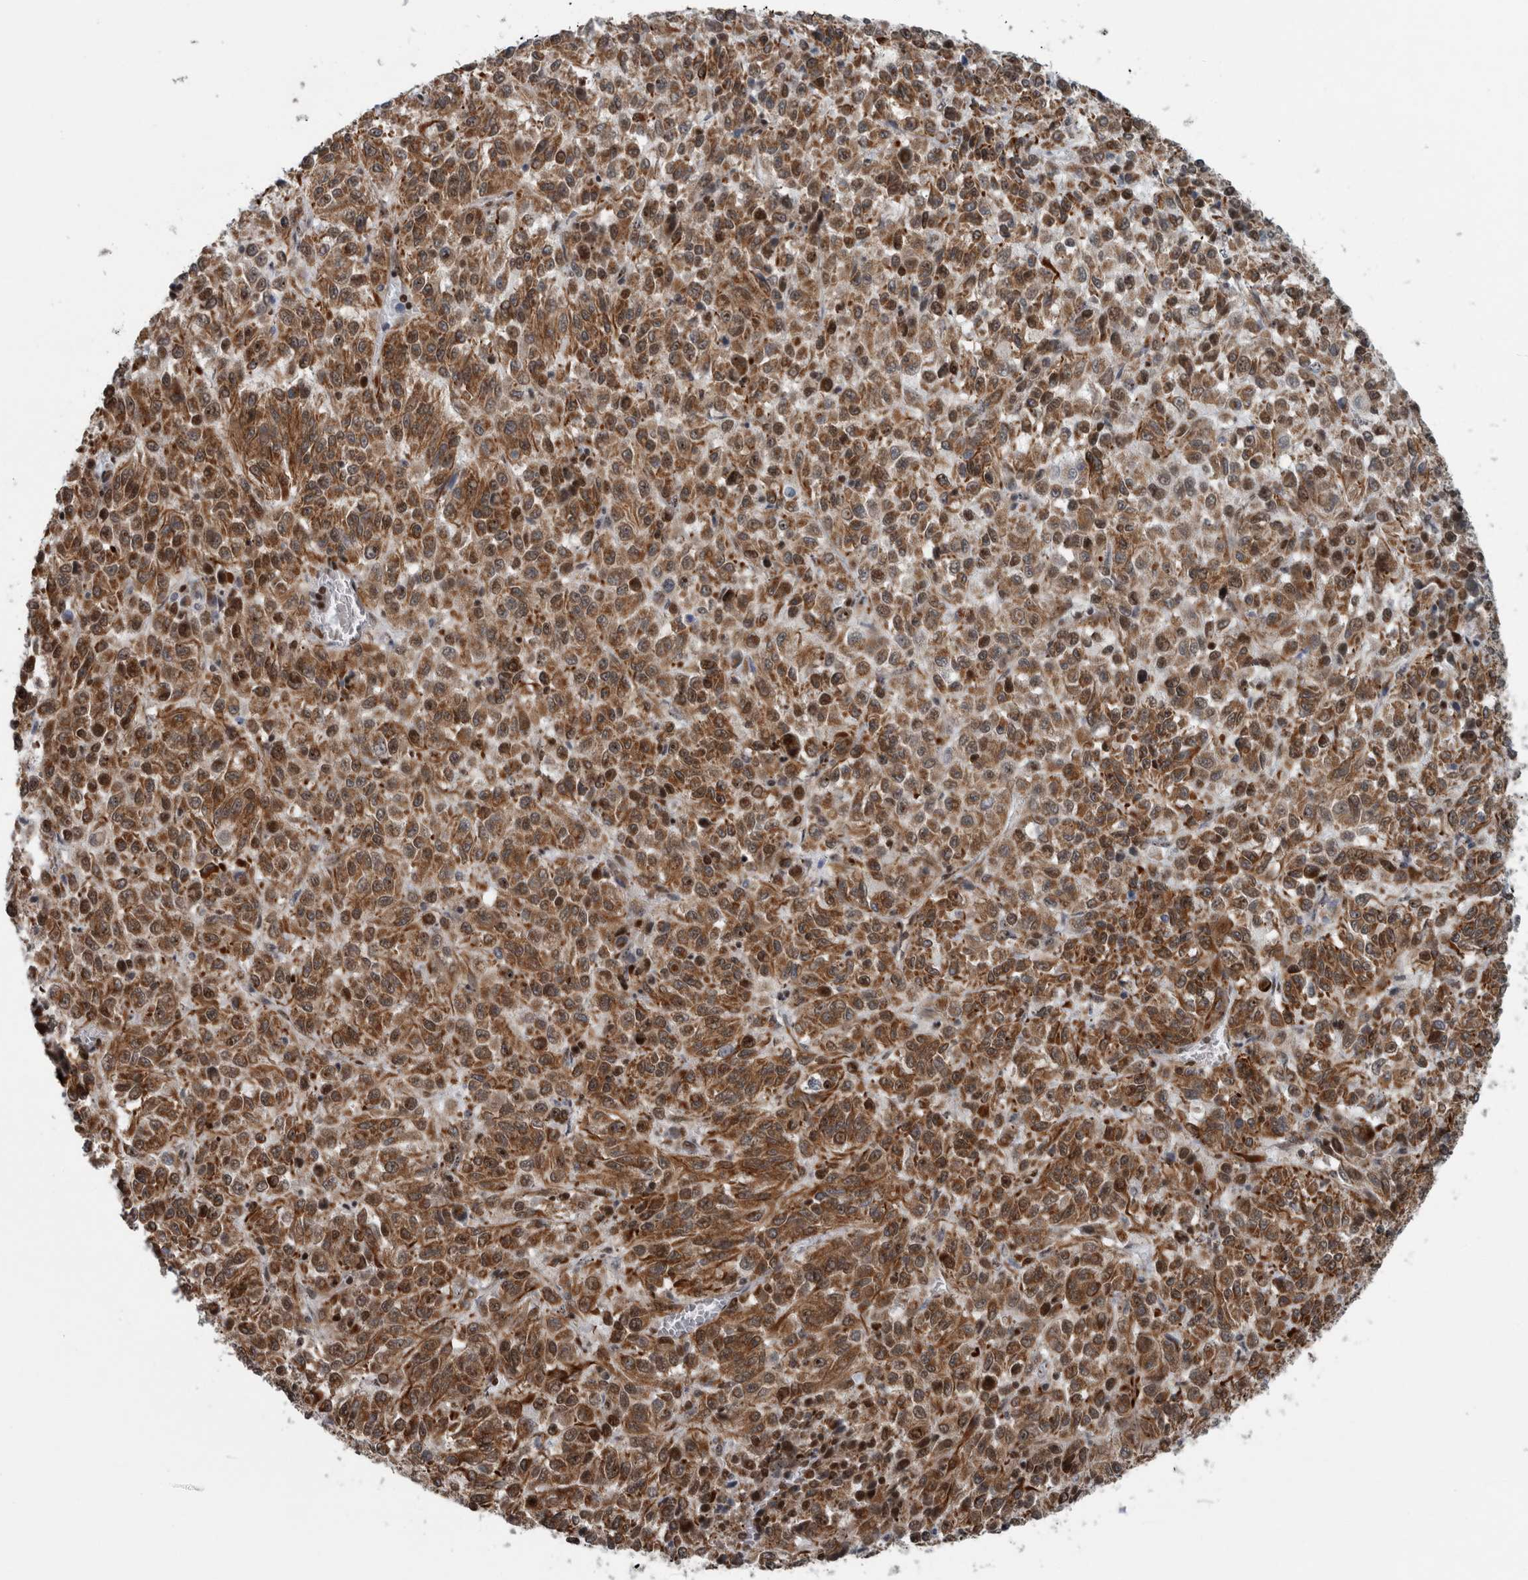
{"staining": {"intensity": "moderate", "quantity": ">75%", "location": "cytoplasmic/membranous"}, "tissue": "melanoma", "cell_type": "Tumor cells", "image_type": "cancer", "snomed": [{"axis": "morphology", "description": "Malignant melanoma, Metastatic site"}, {"axis": "topography", "description": "Lung"}], "caption": "This micrograph demonstrates immunohistochemistry staining of malignant melanoma (metastatic site), with medium moderate cytoplasmic/membranous positivity in approximately >75% of tumor cells.", "gene": "DNMT3A", "patient": {"sex": "male", "age": 64}}